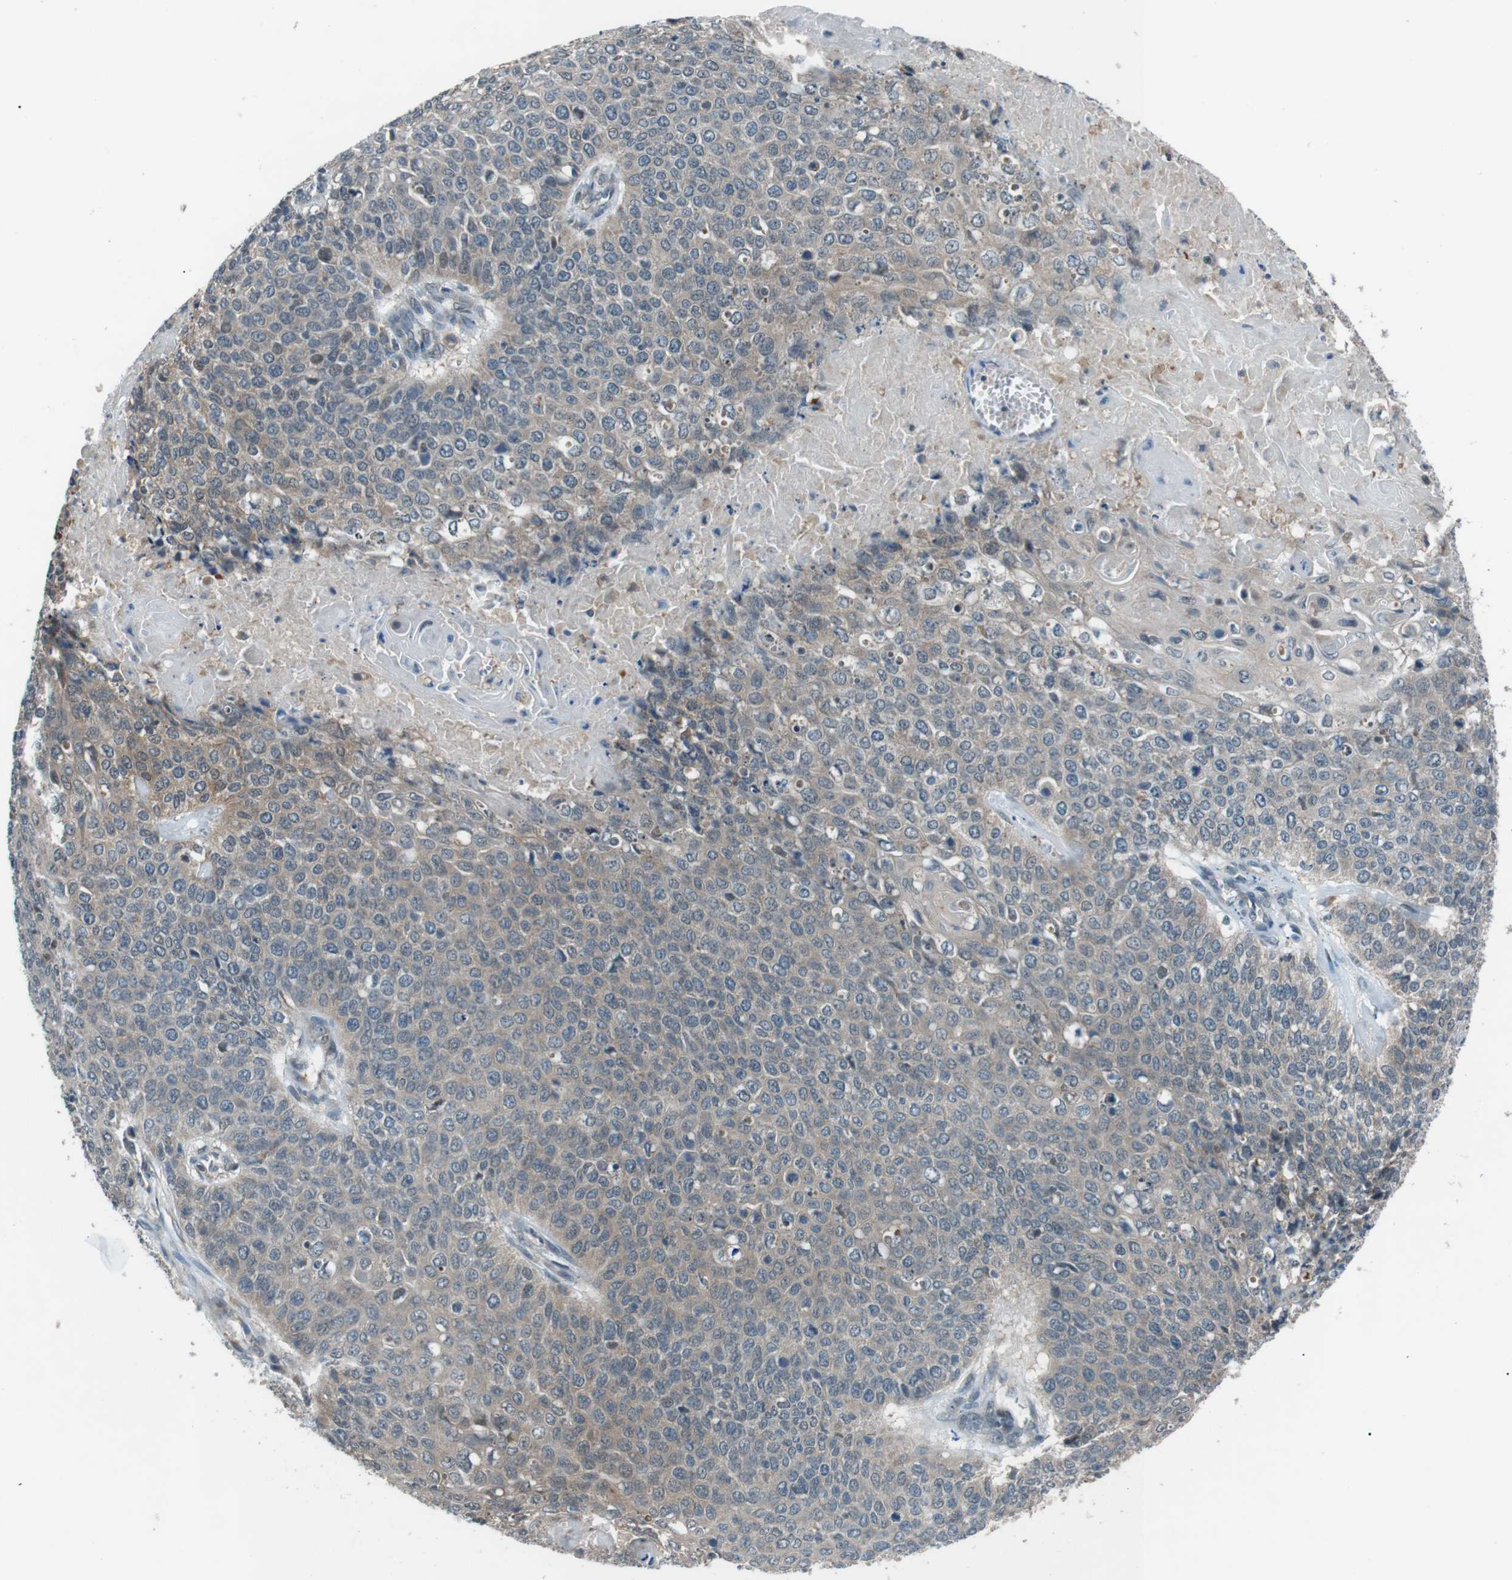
{"staining": {"intensity": "weak", "quantity": "25%-75%", "location": "cytoplasmic/membranous"}, "tissue": "cervical cancer", "cell_type": "Tumor cells", "image_type": "cancer", "snomed": [{"axis": "morphology", "description": "Squamous cell carcinoma, NOS"}, {"axis": "topography", "description": "Cervix"}], "caption": "Immunohistochemical staining of cervical cancer (squamous cell carcinoma) reveals low levels of weak cytoplasmic/membranous protein positivity in approximately 25%-75% of tumor cells.", "gene": "LRIG2", "patient": {"sex": "female", "age": 39}}